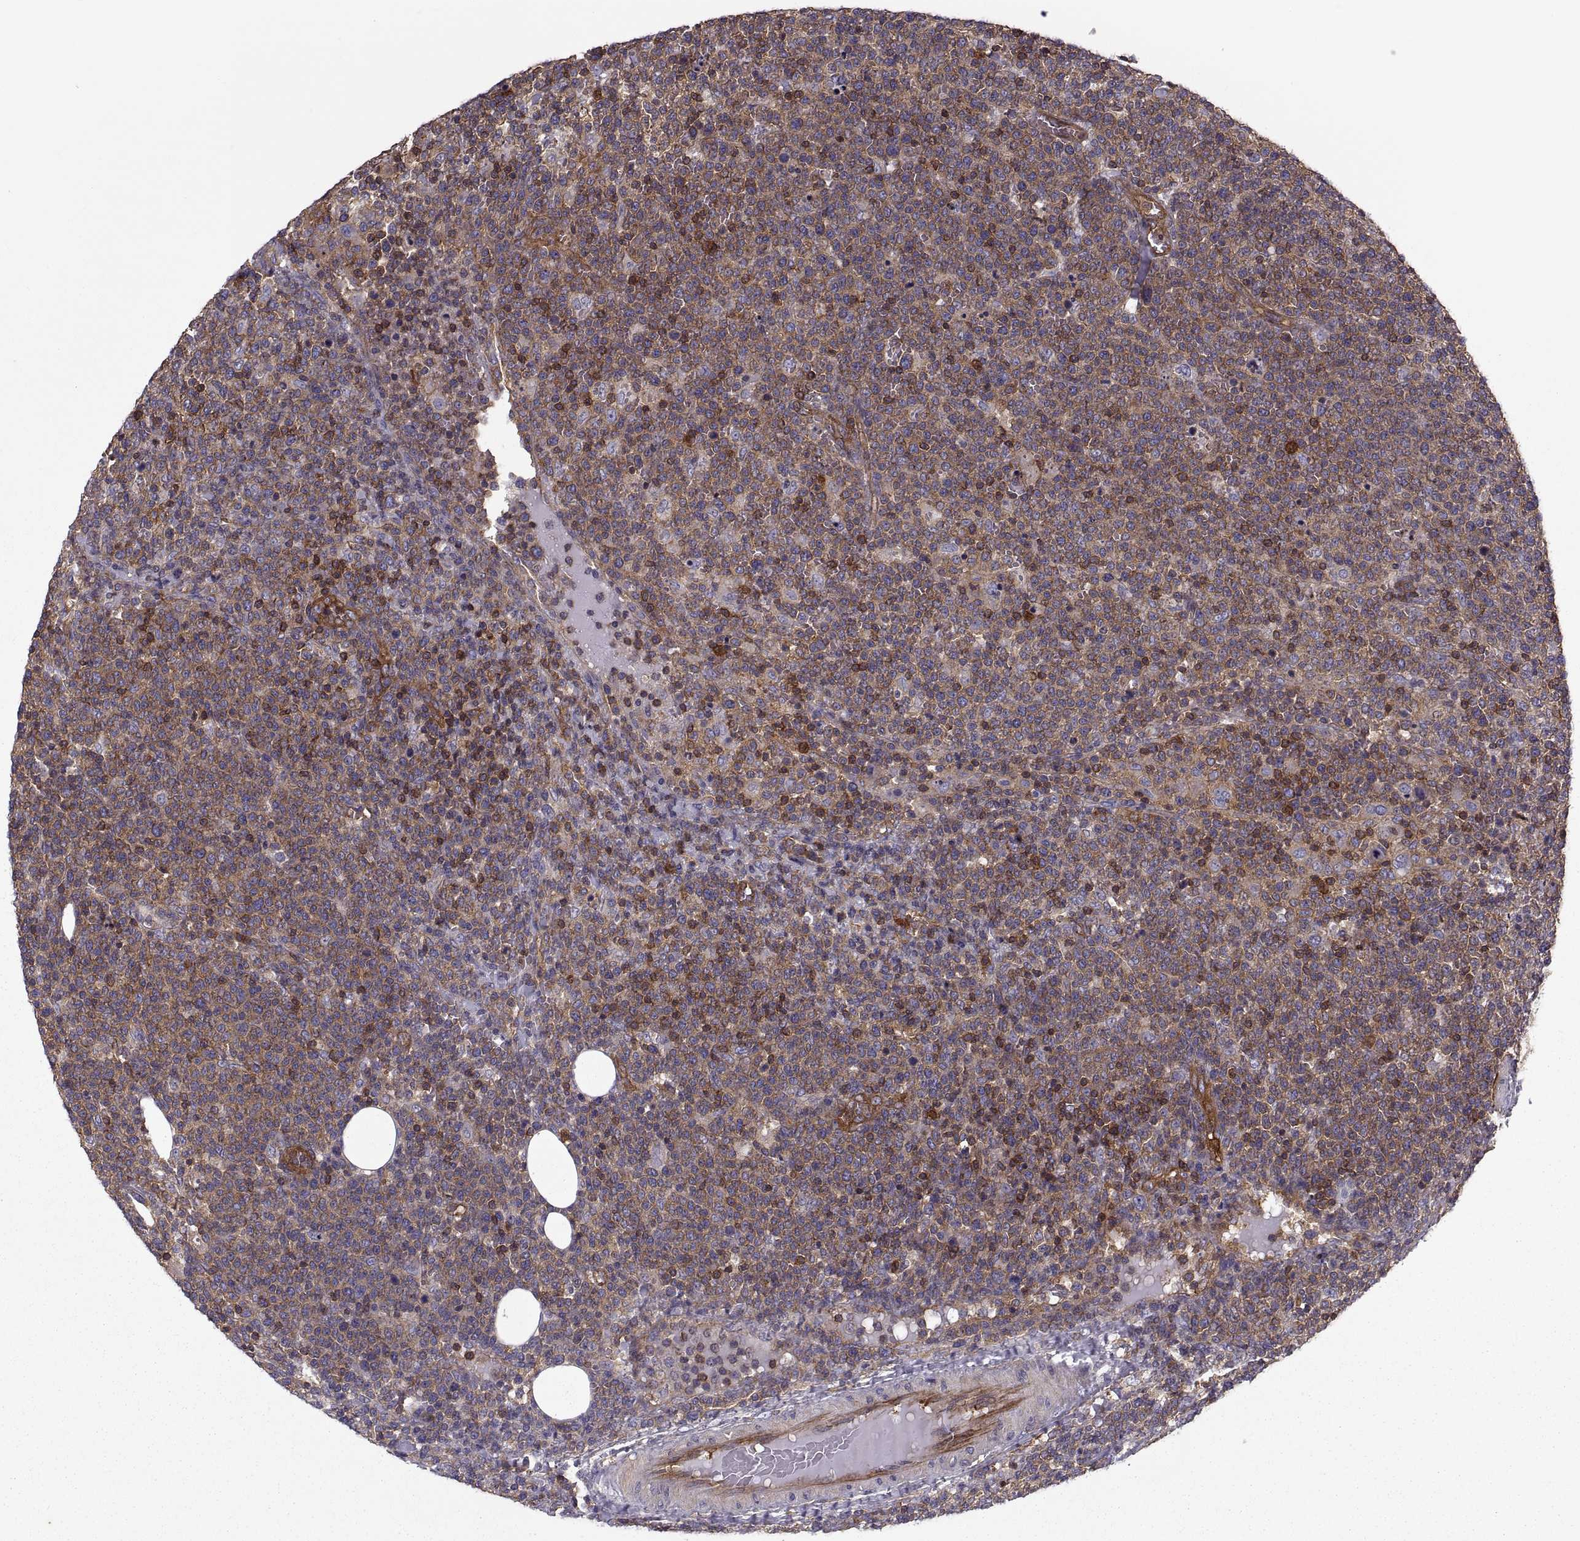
{"staining": {"intensity": "moderate", "quantity": ">75%", "location": "cytoplasmic/membranous"}, "tissue": "lymphoma", "cell_type": "Tumor cells", "image_type": "cancer", "snomed": [{"axis": "morphology", "description": "Malignant lymphoma, non-Hodgkin's type, High grade"}, {"axis": "topography", "description": "Lymph node"}], "caption": "Protein staining shows moderate cytoplasmic/membranous expression in approximately >75% of tumor cells in lymphoma.", "gene": "MYH9", "patient": {"sex": "male", "age": 61}}